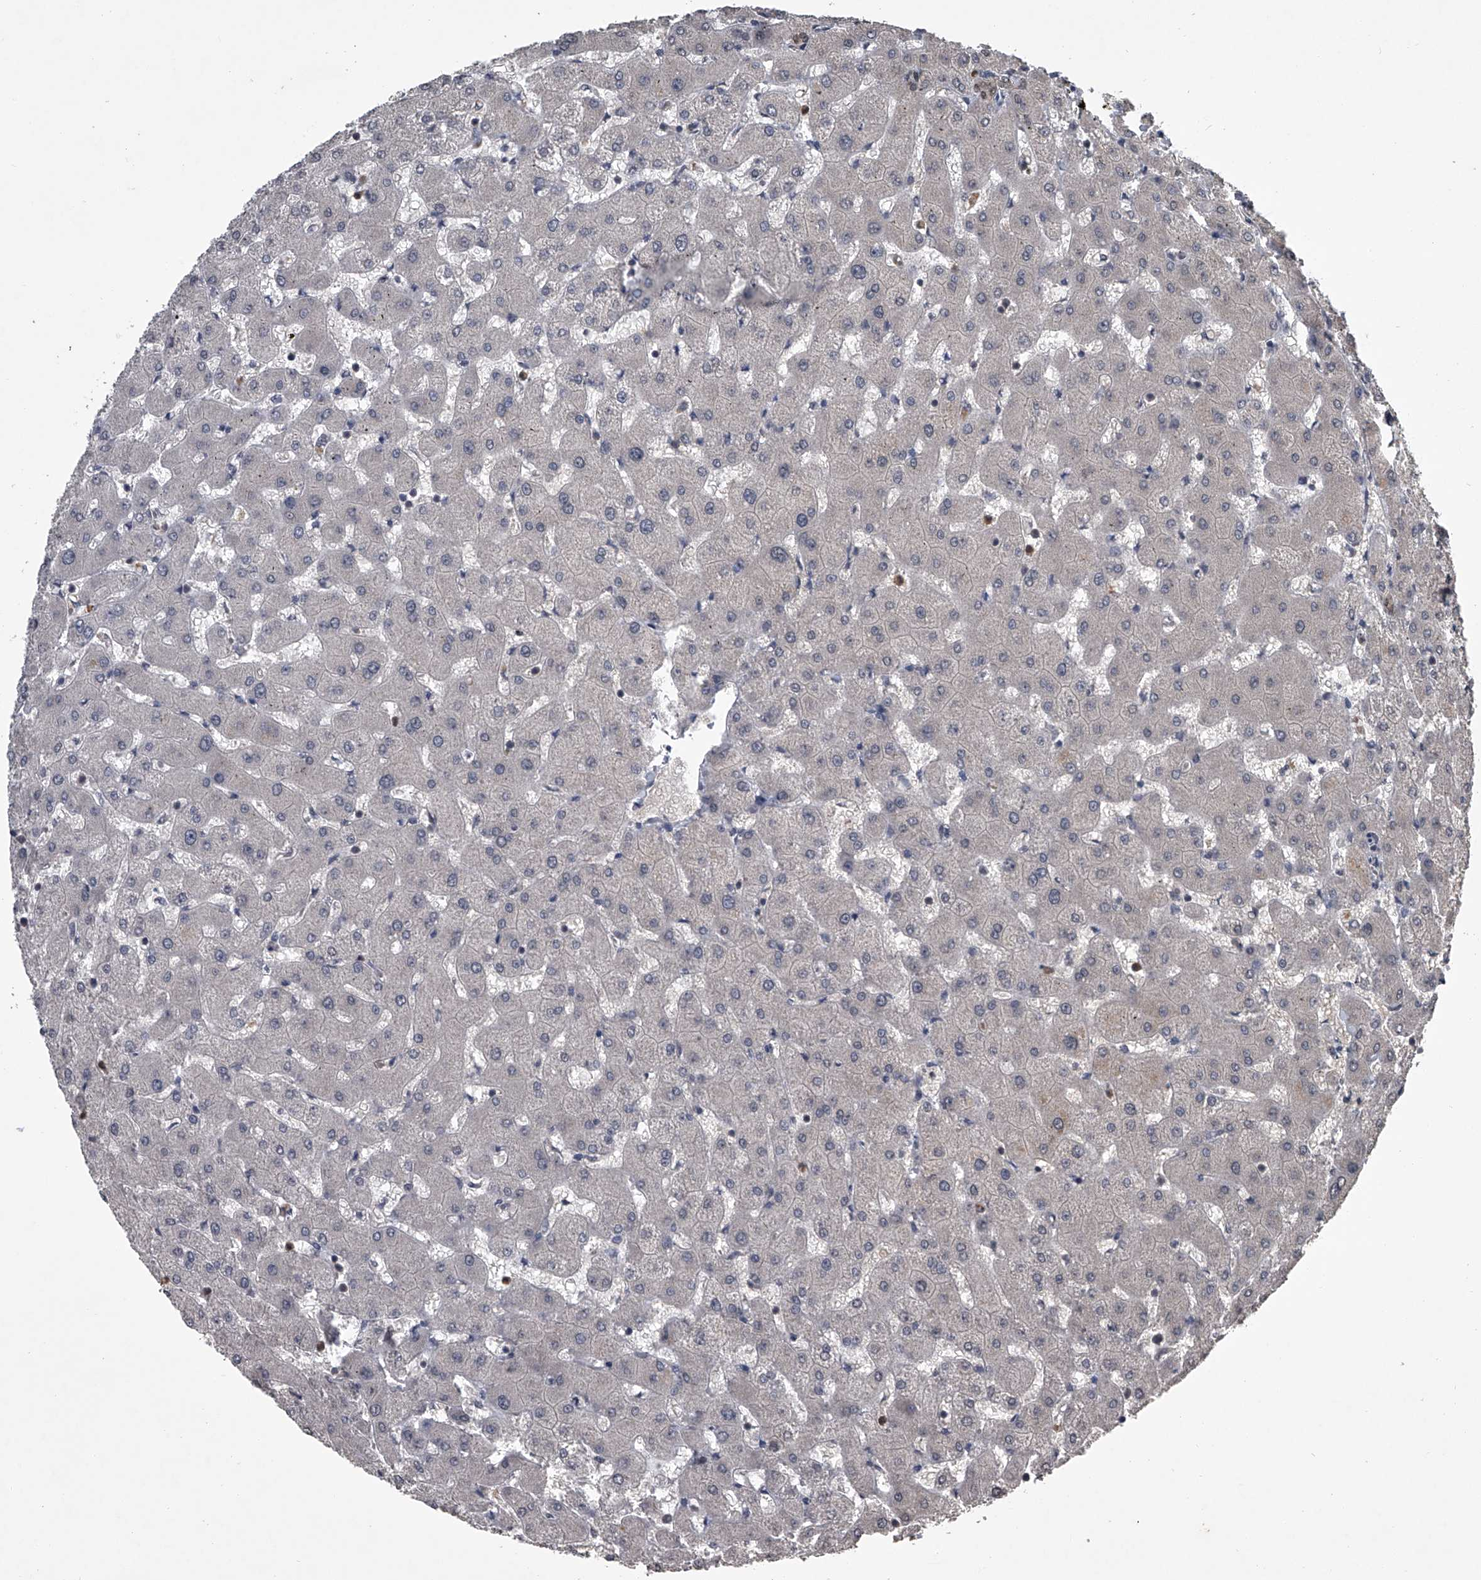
{"staining": {"intensity": "negative", "quantity": "none", "location": "none"}, "tissue": "liver", "cell_type": "Cholangiocytes", "image_type": "normal", "snomed": [{"axis": "morphology", "description": "Normal tissue, NOS"}, {"axis": "topography", "description": "Liver"}], "caption": "DAB (3,3'-diaminobenzidine) immunohistochemical staining of benign human liver displays no significant staining in cholangiocytes.", "gene": "TSNAX", "patient": {"sex": "female", "age": 63}}